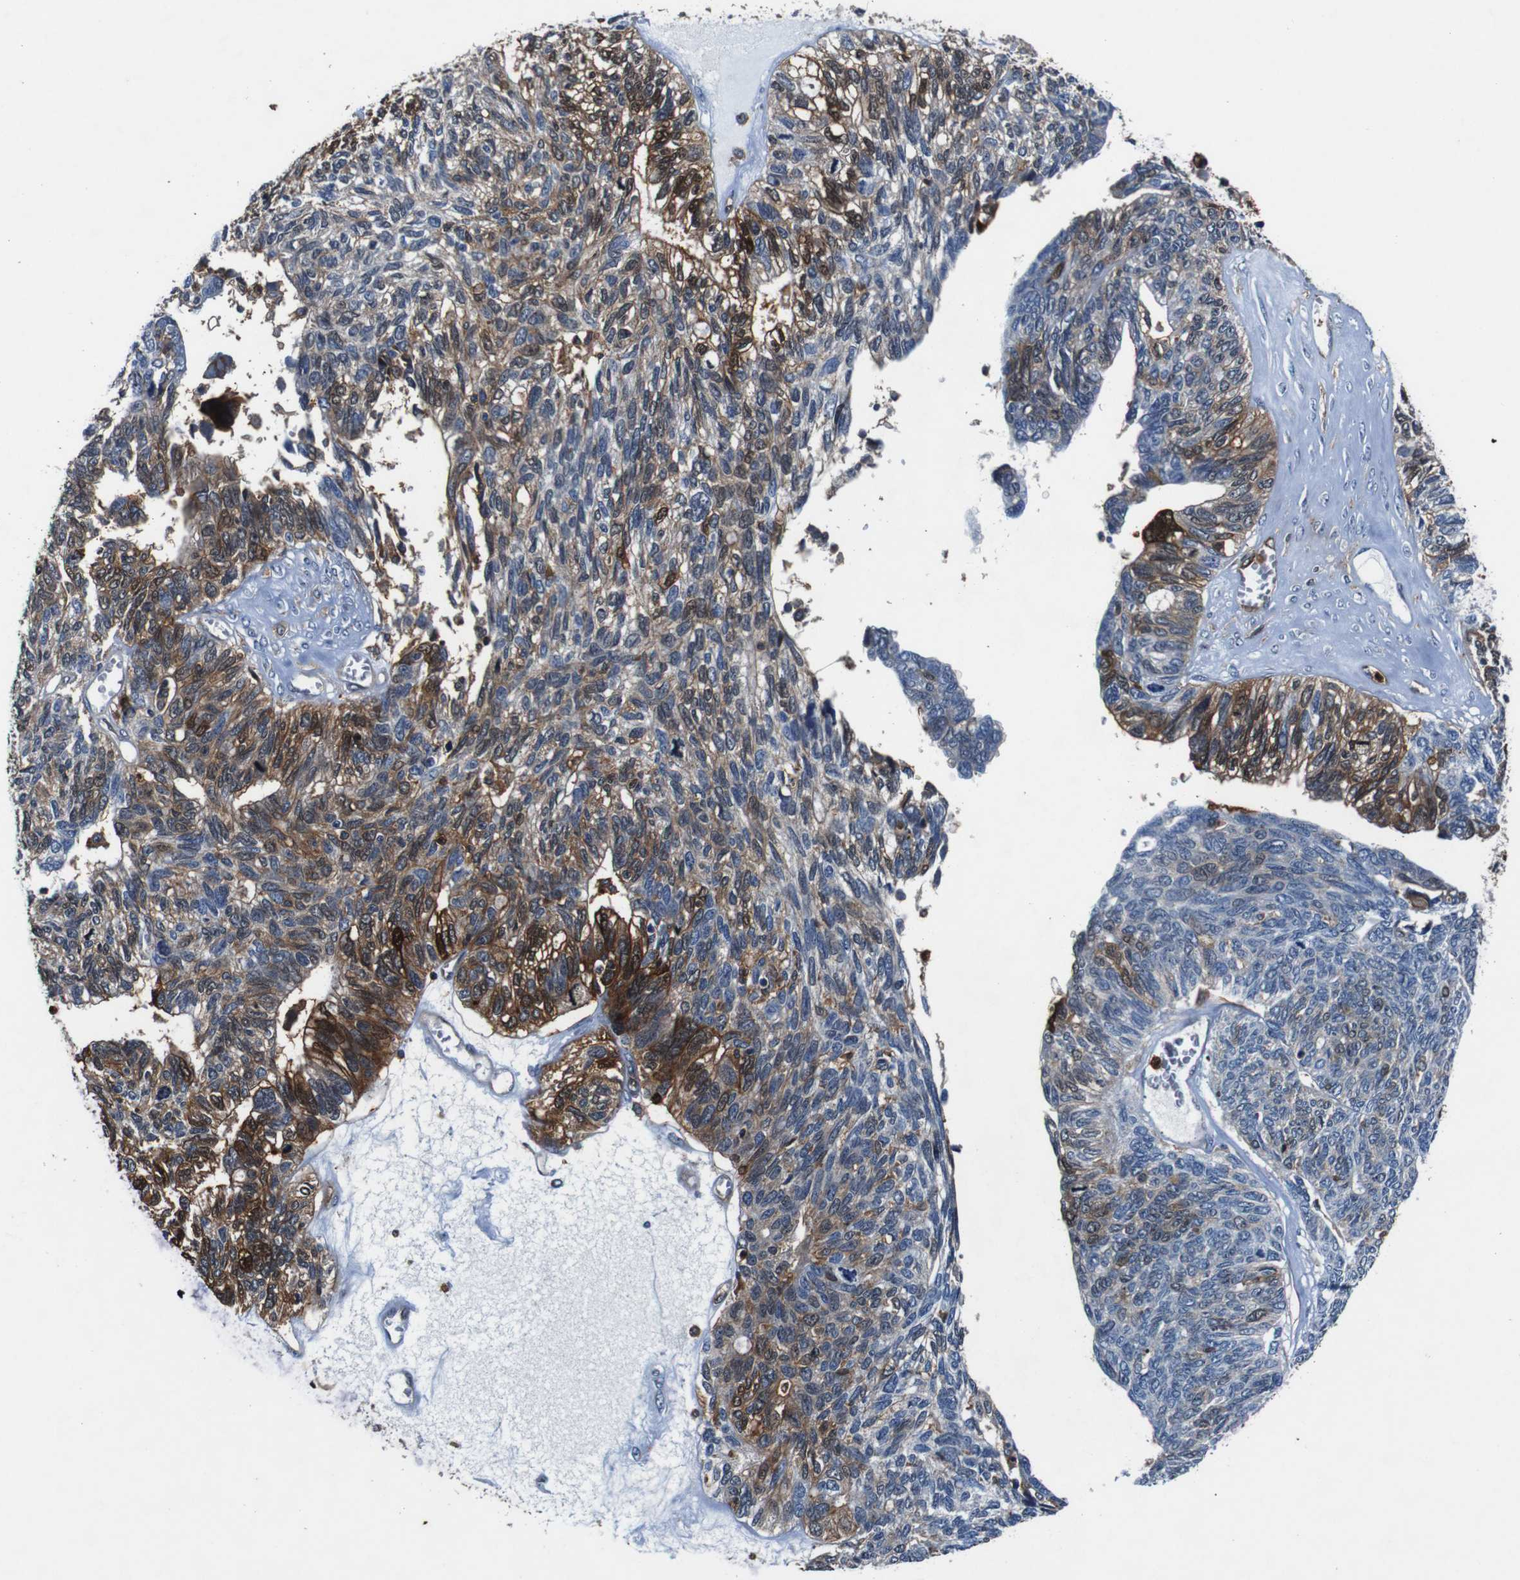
{"staining": {"intensity": "strong", "quantity": "25%-75%", "location": "cytoplasmic/membranous,nuclear"}, "tissue": "ovarian cancer", "cell_type": "Tumor cells", "image_type": "cancer", "snomed": [{"axis": "morphology", "description": "Cystadenocarcinoma, serous, NOS"}, {"axis": "topography", "description": "Ovary"}], "caption": "Immunohistochemical staining of human ovarian cancer (serous cystadenocarcinoma) displays high levels of strong cytoplasmic/membranous and nuclear expression in approximately 25%-75% of tumor cells.", "gene": "ANXA1", "patient": {"sex": "female", "age": 79}}